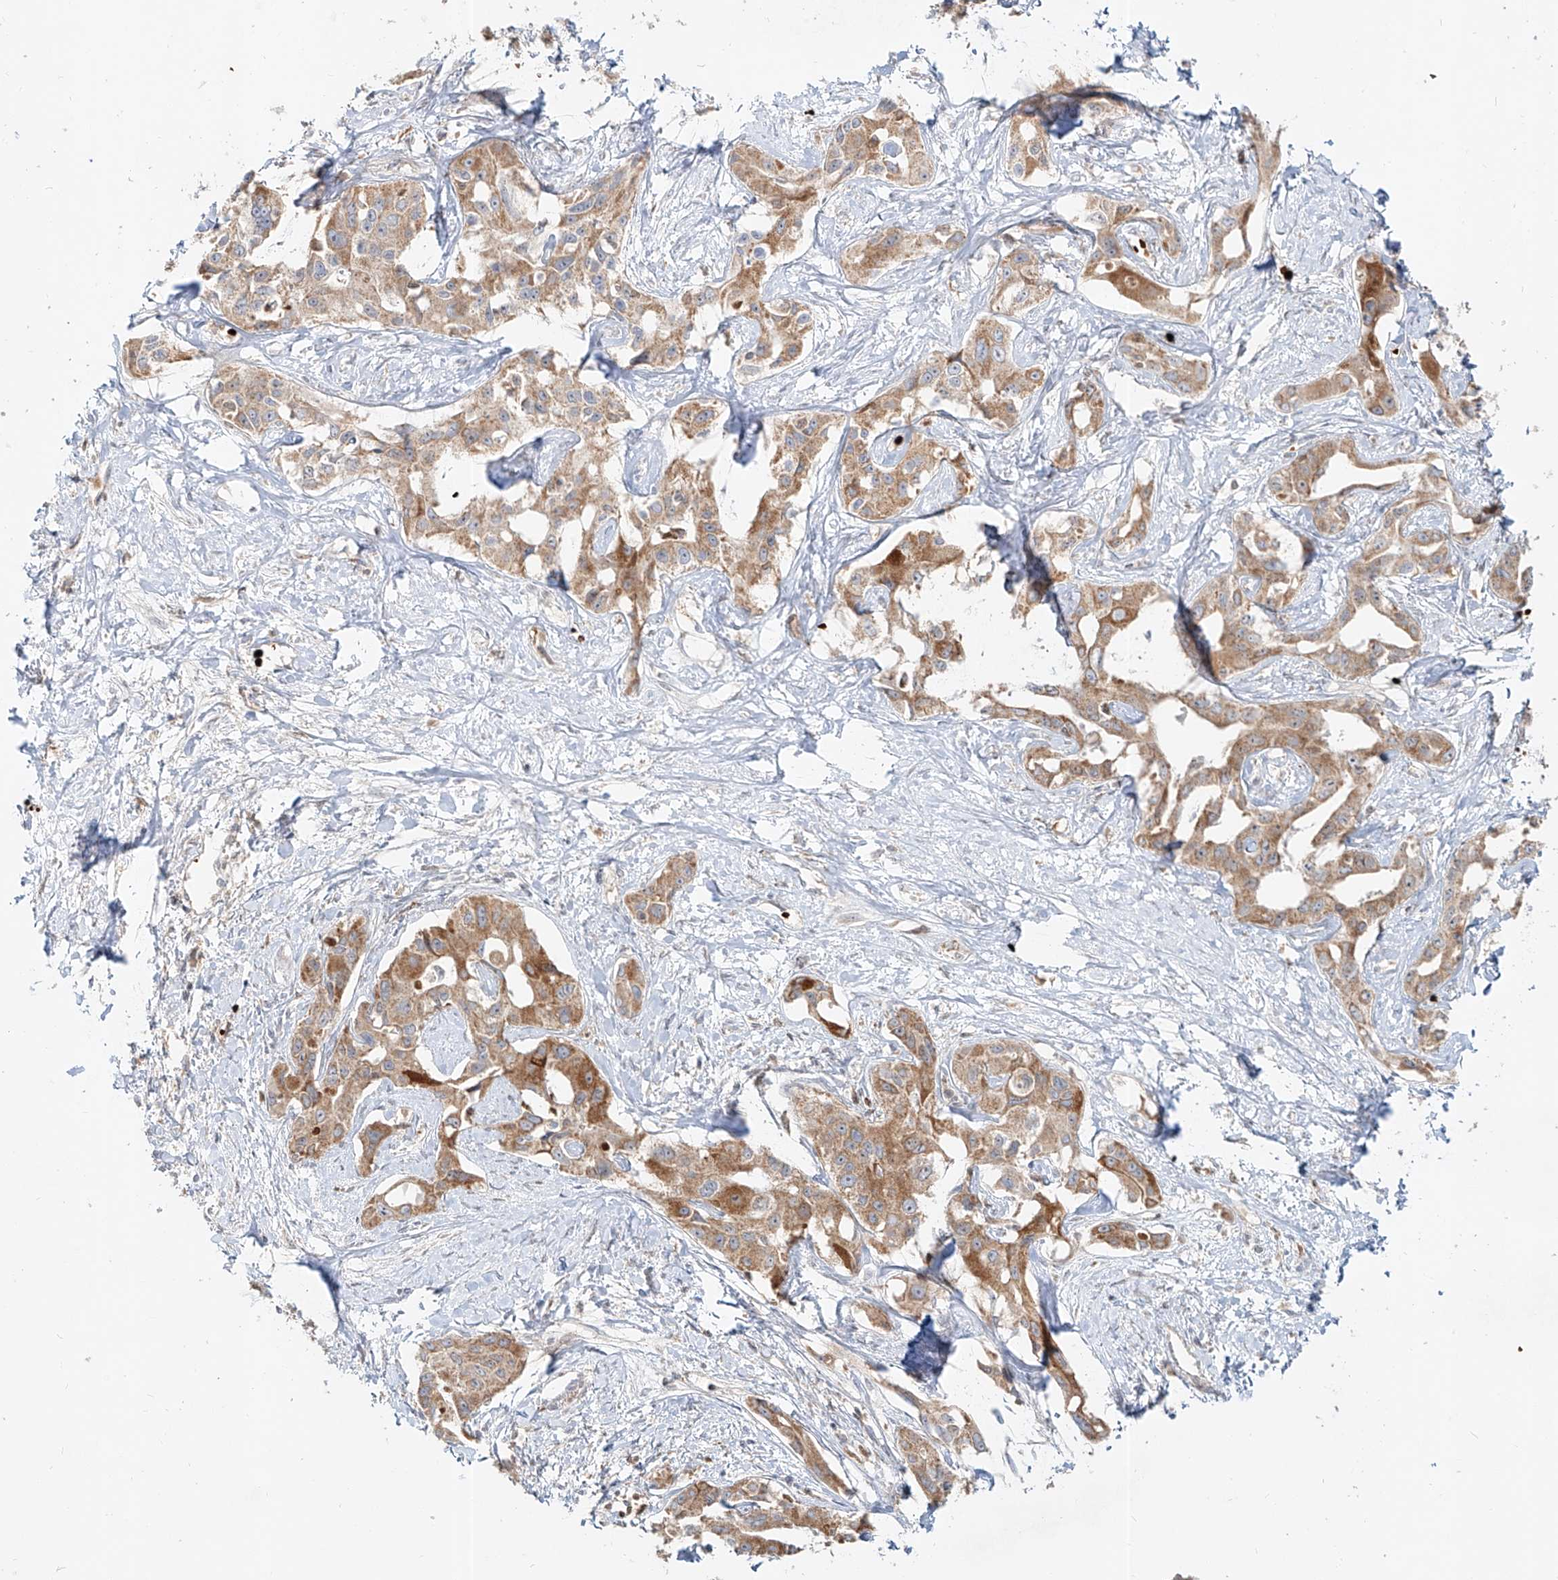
{"staining": {"intensity": "moderate", "quantity": ">75%", "location": "cytoplasmic/membranous"}, "tissue": "liver cancer", "cell_type": "Tumor cells", "image_type": "cancer", "snomed": [{"axis": "morphology", "description": "Cholangiocarcinoma"}, {"axis": "topography", "description": "Liver"}], "caption": "Protein expression analysis of cholangiocarcinoma (liver) demonstrates moderate cytoplasmic/membranous staining in approximately >75% of tumor cells.", "gene": "FGD2", "patient": {"sex": "male", "age": 59}}